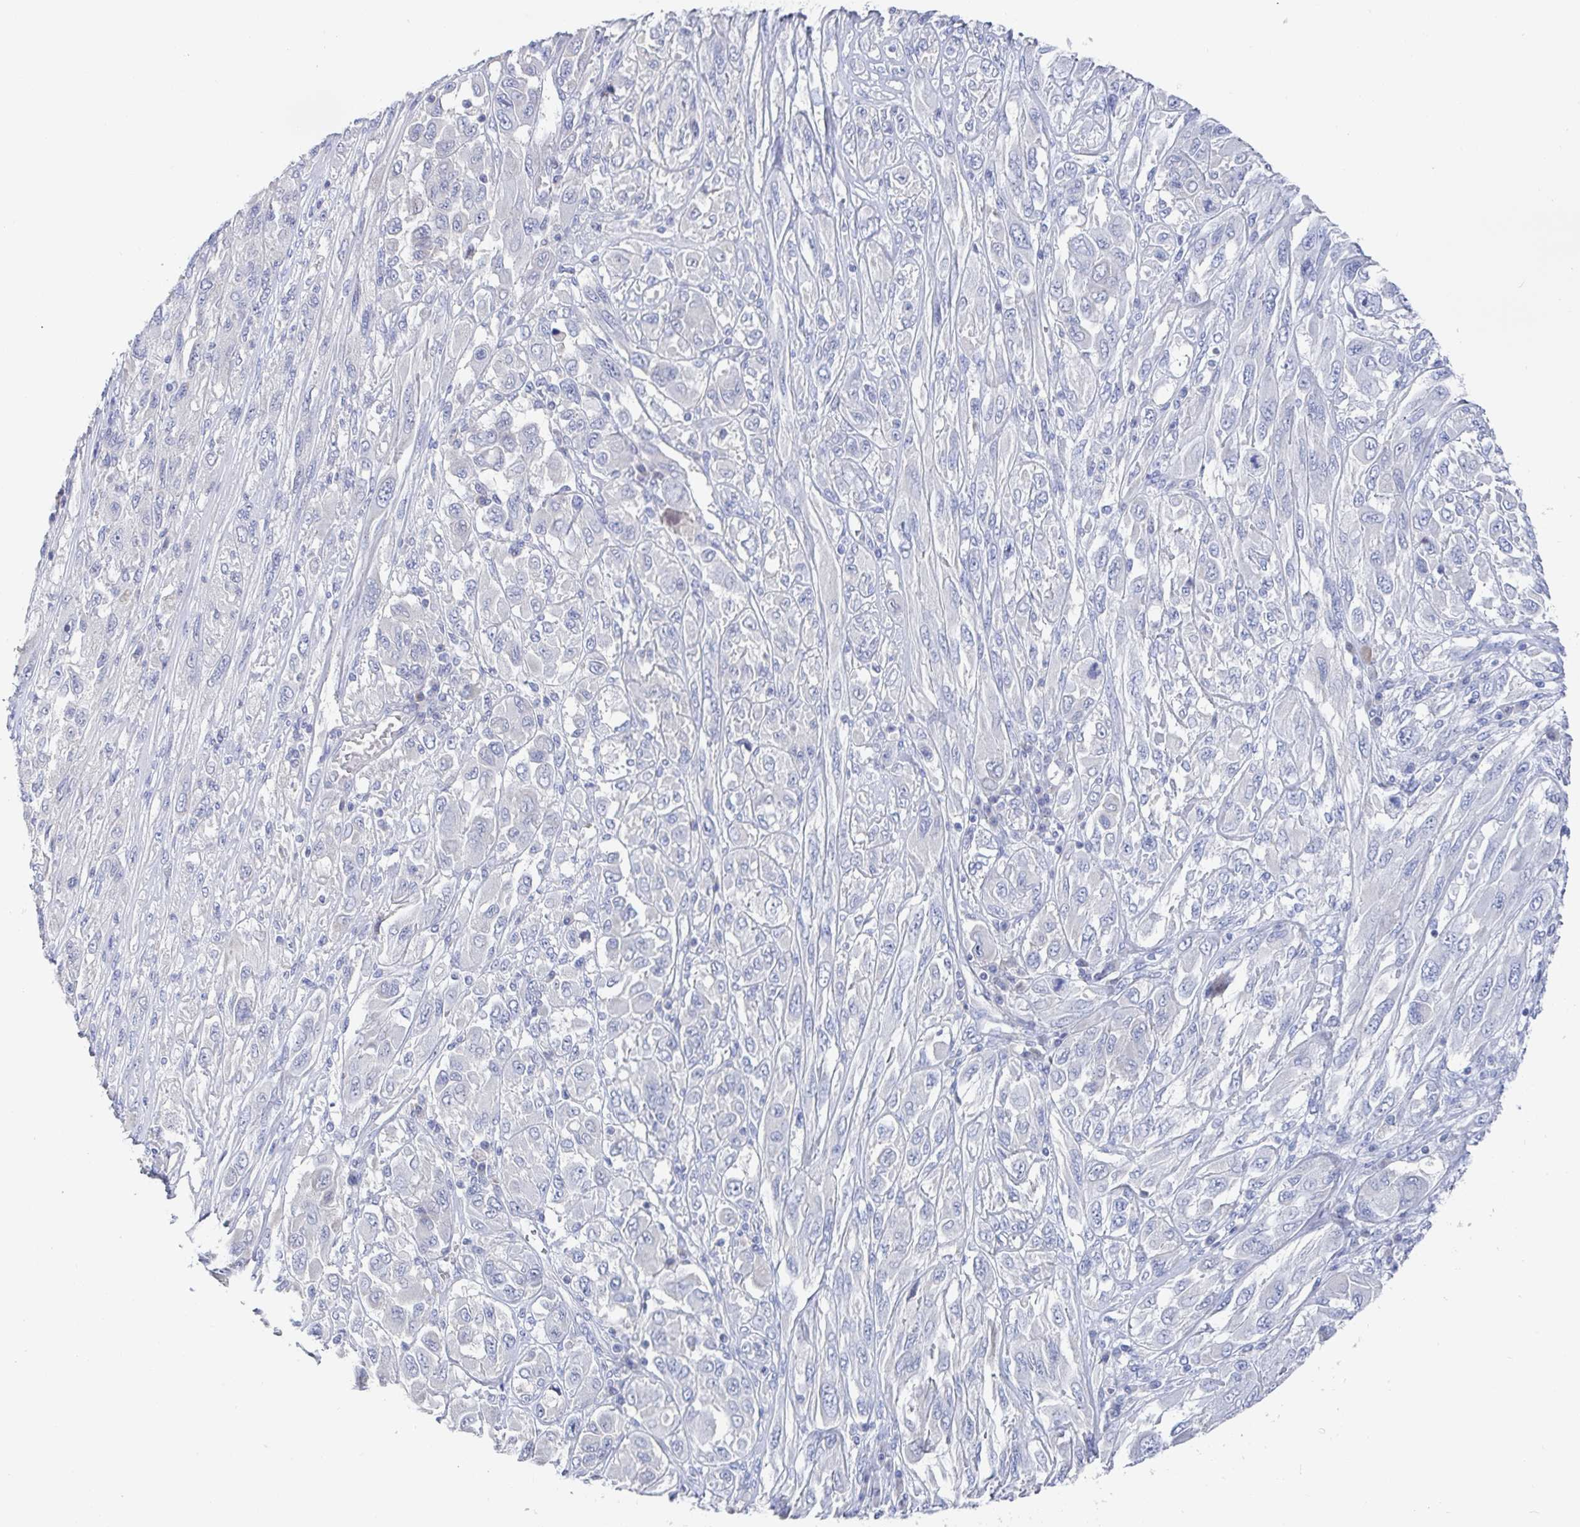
{"staining": {"intensity": "negative", "quantity": "none", "location": "none"}, "tissue": "melanoma", "cell_type": "Tumor cells", "image_type": "cancer", "snomed": [{"axis": "morphology", "description": "Malignant melanoma, NOS"}, {"axis": "topography", "description": "Skin"}], "caption": "Human malignant melanoma stained for a protein using IHC reveals no expression in tumor cells.", "gene": "ZNF430", "patient": {"sex": "female", "age": 91}}